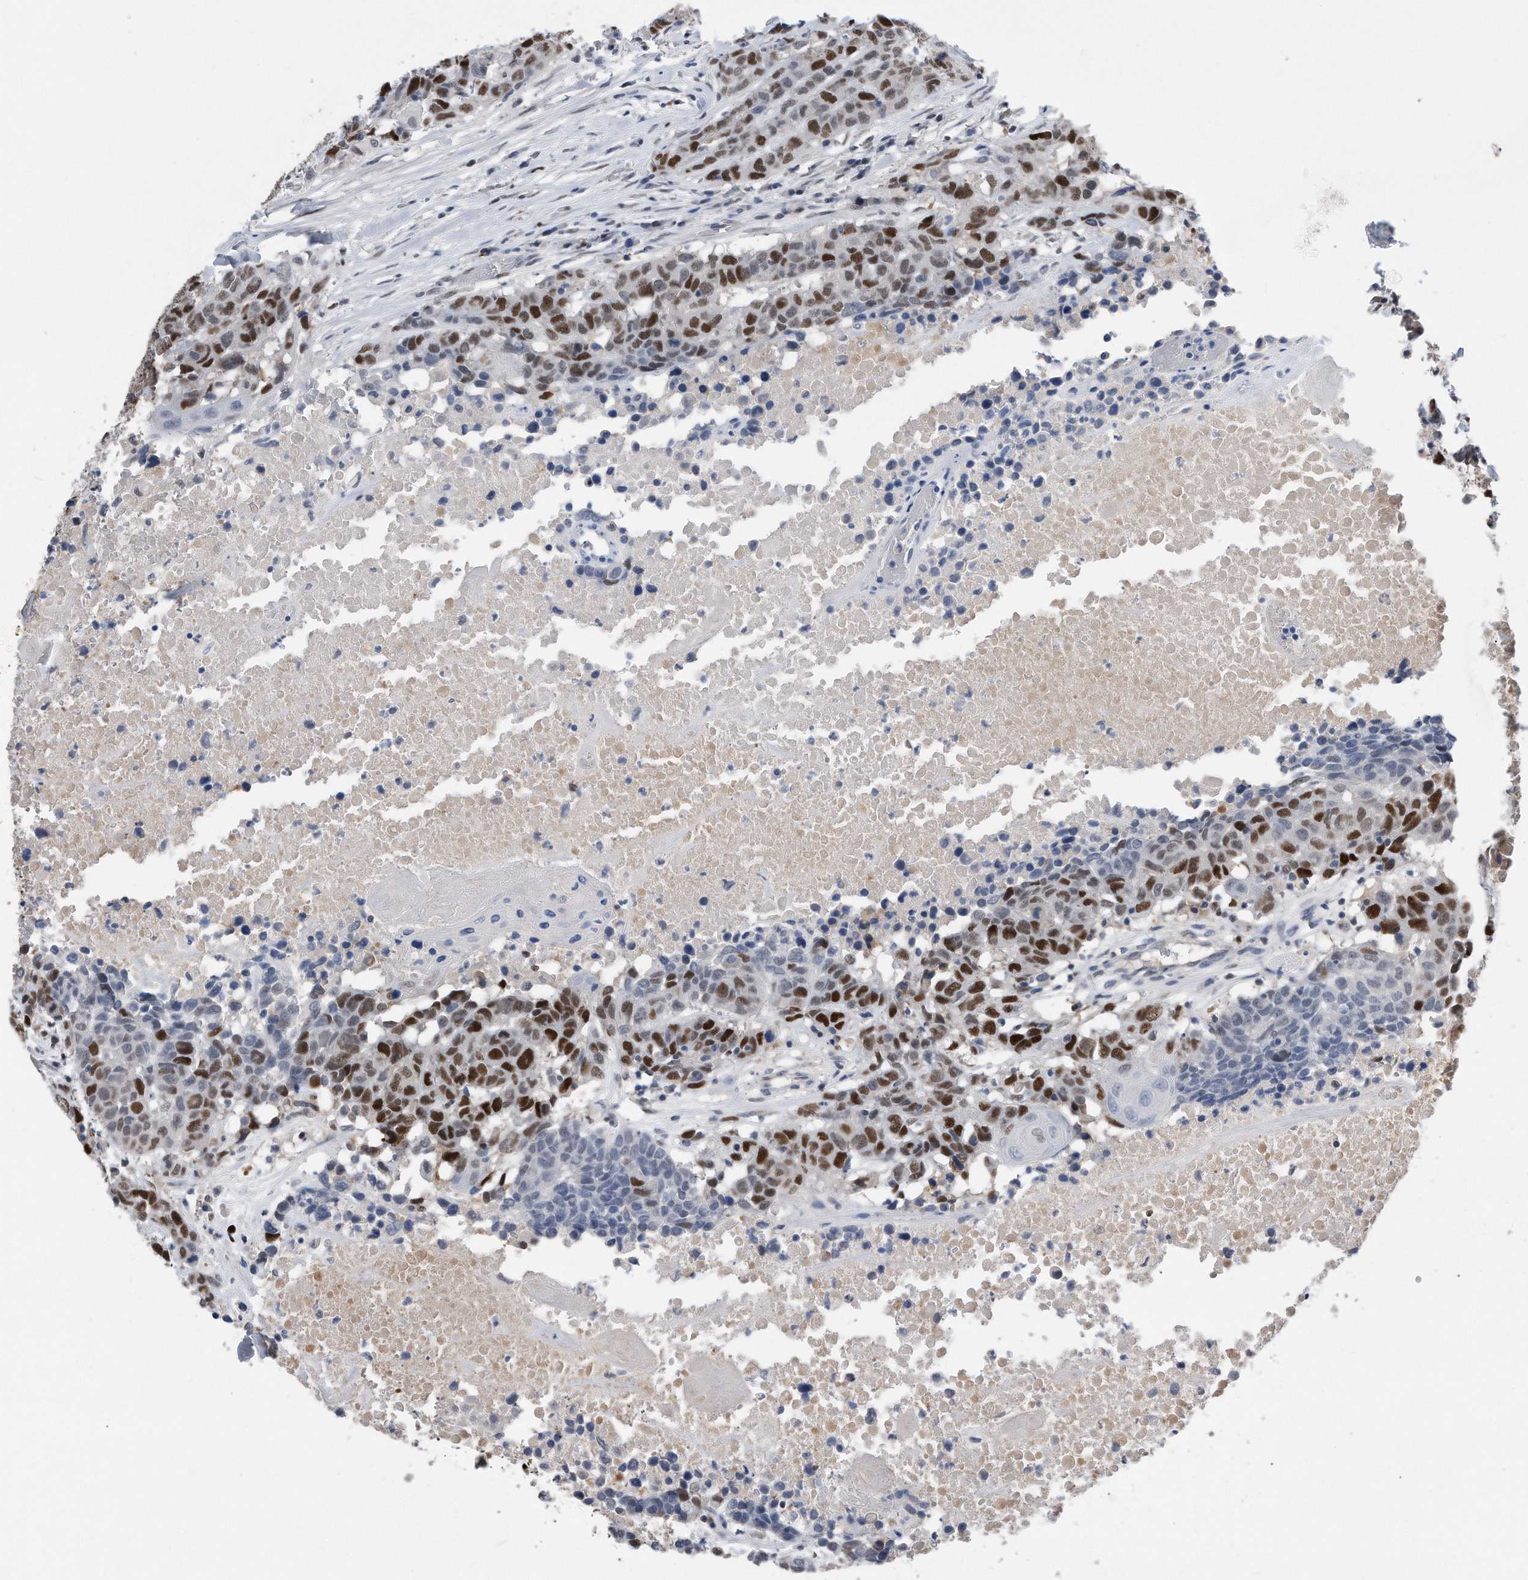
{"staining": {"intensity": "strong", "quantity": "25%-75%", "location": "nuclear"}, "tissue": "head and neck cancer", "cell_type": "Tumor cells", "image_type": "cancer", "snomed": [{"axis": "morphology", "description": "Squamous cell carcinoma, NOS"}, {"axis": "topography", "description": "Head-Neck"}], "caption": "The micrograph demonstrates a brown stain indicating the presence of a protein in the nuclear of tumor cells in head and neck cancer (squamous cell carcinoma).", "gene": "PCNA", "patient": {"sex": "male", "age": 66}}